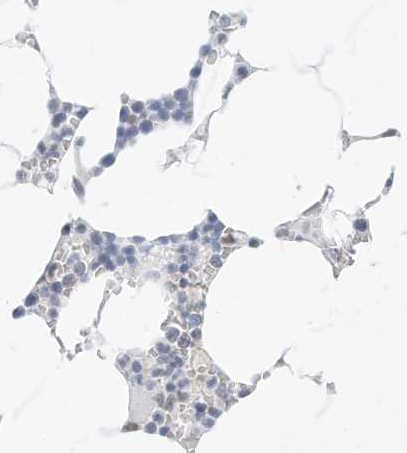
{"staining": {"intensity": "negative", "quantity": "none", "location": "none"}, "tissue": "bone marrow", "cell_type": "Hematopoietic cells", "image_type": "normal", "snomed": [{"axis": "morphology", "description": "Normal tissue, NOS"}, {"axis": "topography", "description": "Bone marrow"}], "caption": "DAB (3,3'-diaminobenzidine) immunohistochemical staining of normal bone marrow shows no significant positivity in hematopoietic cells.", "gene": "PGC", "patient": {"sex": "male", "age": 70}}